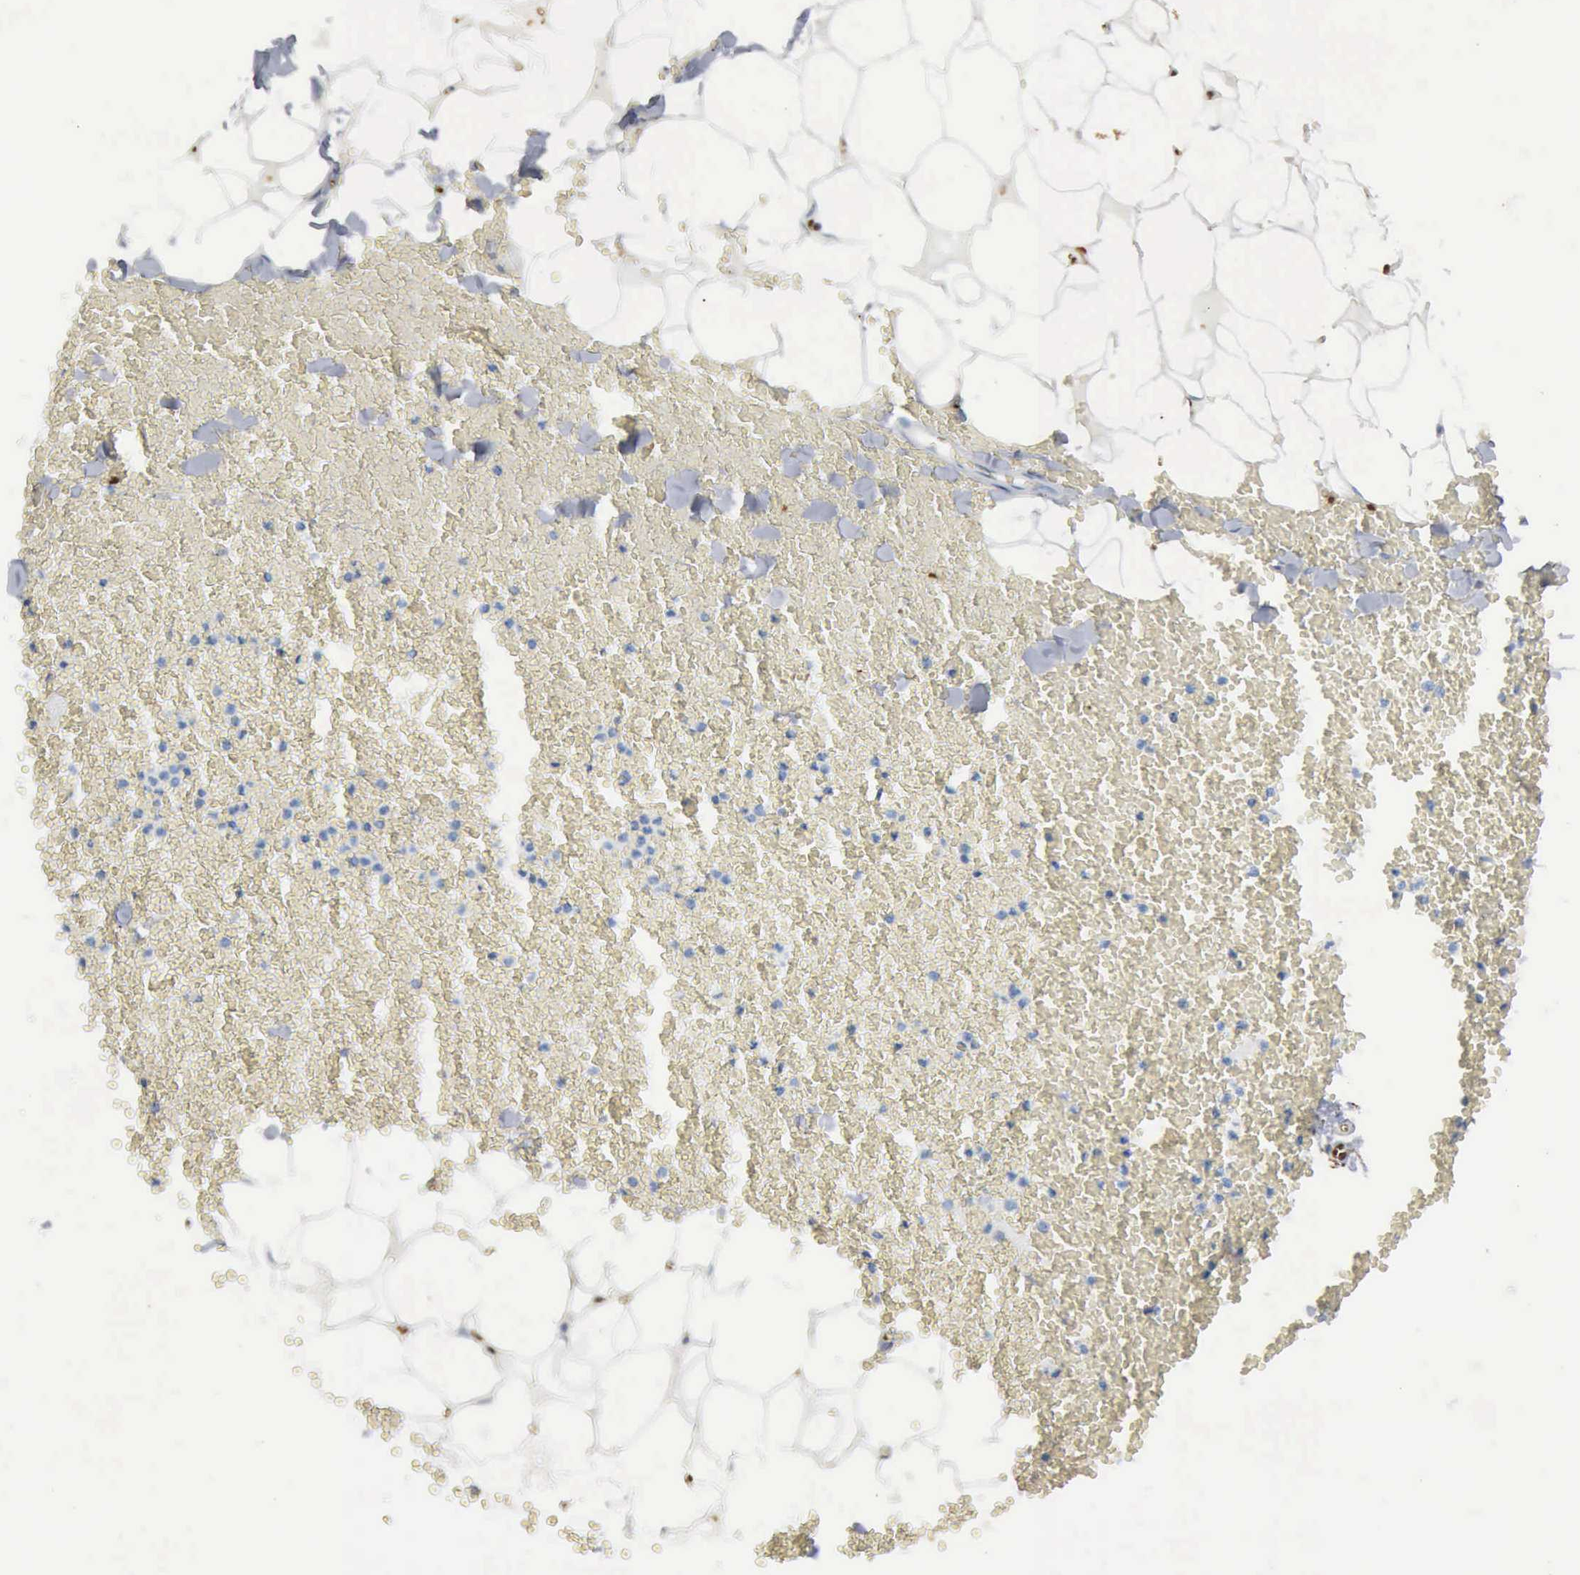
{"staining": {"intensity": "negative", "quantity": "none", "location": "none"}, "tissue": "adipose tissue", "cell_type": "Adipocytes", "image_type": "normal", "snomed": [{"axis": "morphology", "description": "Normal tissue, NOS"}, {"axis": "morphology", "description": "Inflammation, NOS"}, {"axis": "topography", "description": "Lymph node"}, {"axis": "topography", "description": "Peripheral nerve tissue"}], "caption": "This is an immunohistochemistry histopathology image of benign adipose tissue. There is no positivity in adipocytes.", "gene": "FSCN1", "patient": {"sex": "male", "age": 52}}